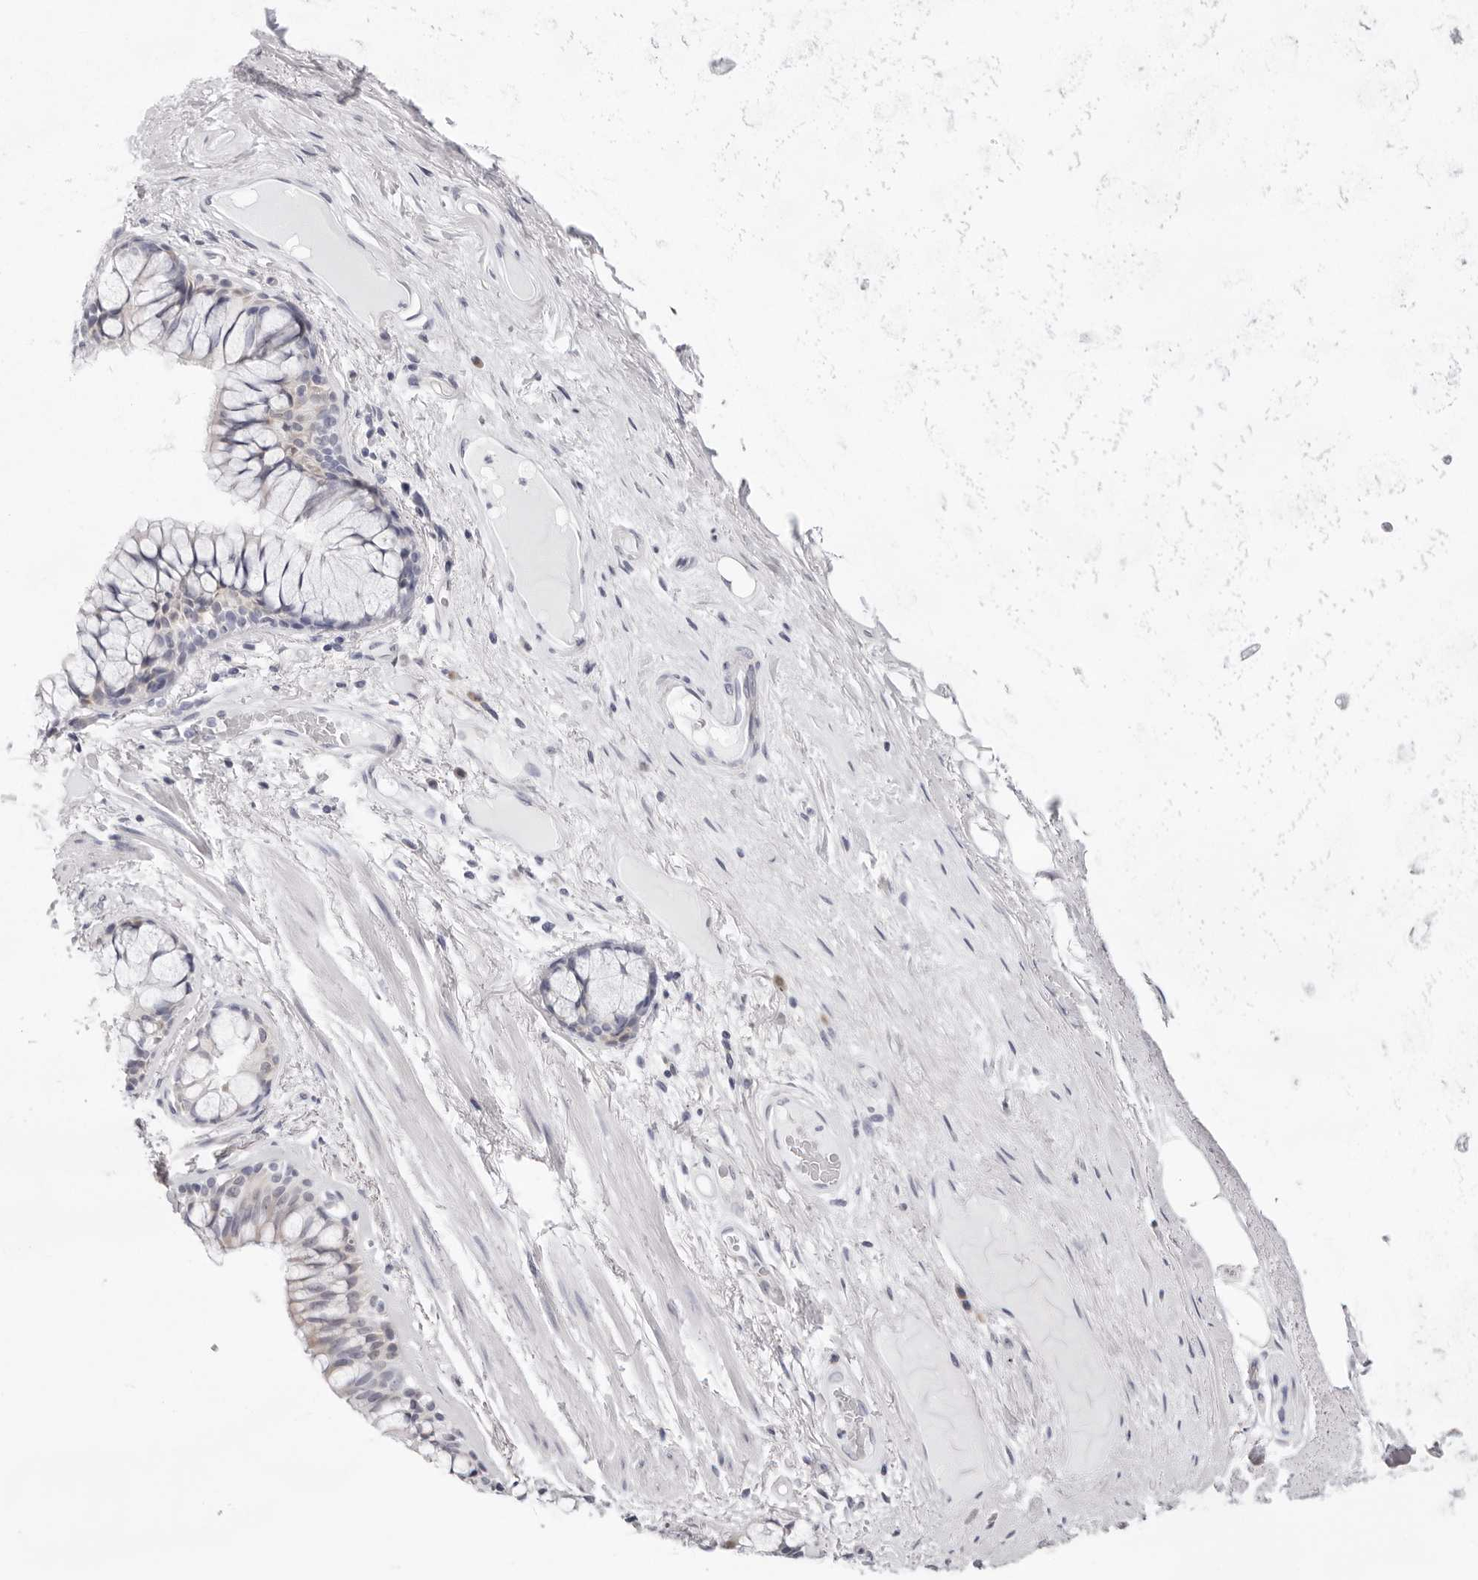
{"staining": {"intensity": "negative", "quantity": "none", "location": "none"}, "tissue": "adipose tissue", "cell_type": "Adipocytes", "image_type": "normal", "snomed": [{"axis": "morphology", "description": "Normal tissue, NOS"}, {"axis": "topography", "description": "Bronchus"}], "caption": "Benign adipose tissue was stained to show a protein in brown. There is no significant staining in adipocytes. (DAB (3,3'-diaminobenzidine) IHC, high magnification).", "gene": "SMIM2", "patient": {"sex": "male", "age": 66}}